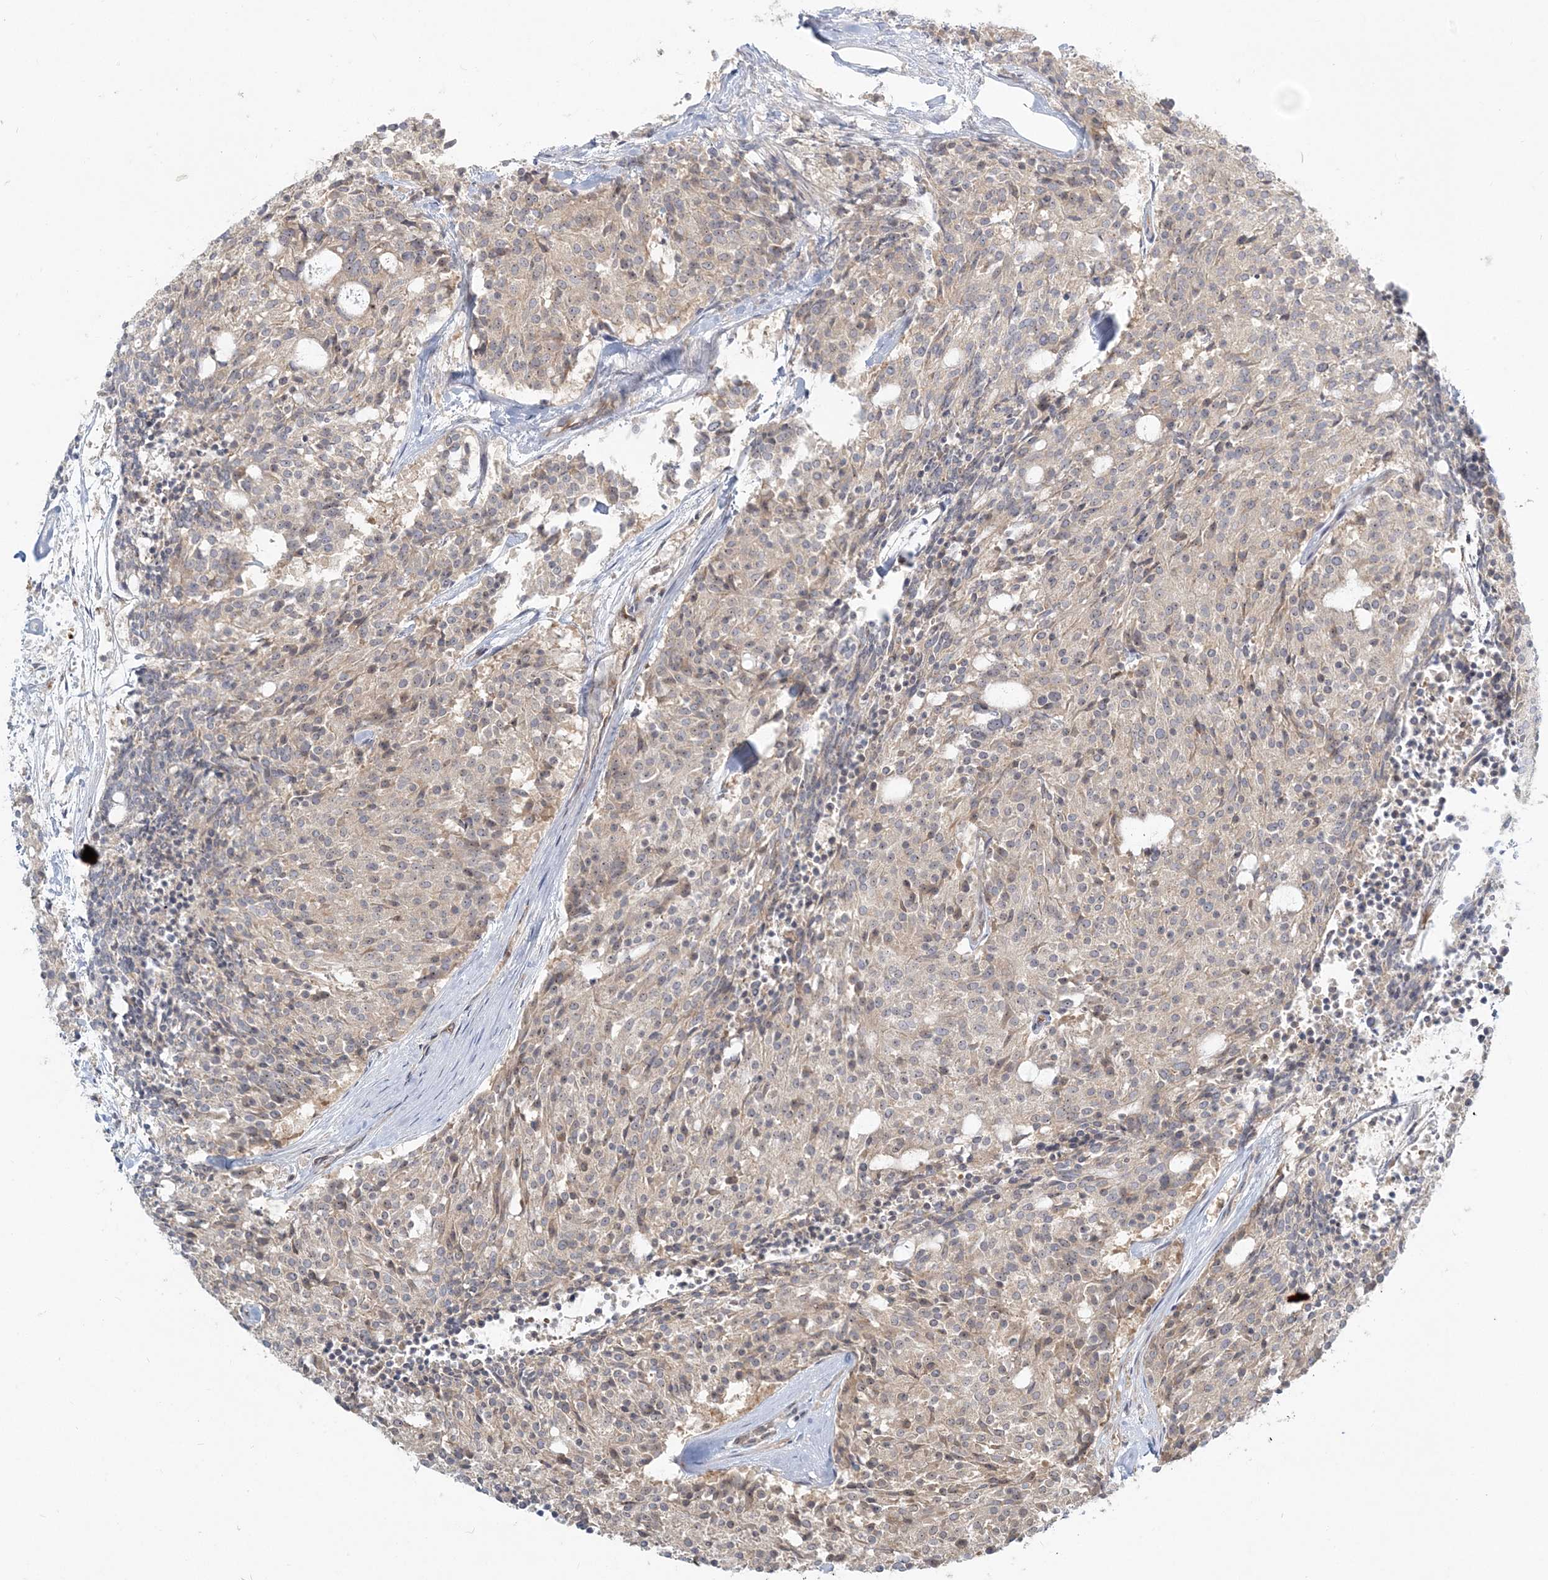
{"staining": {"intensity": "negative", "quantity": "none", "location": "none"}, "tissue": "carcinoid", "cell_type": "Tumor cells", "image_type": "cancer", "snomed": [{"axis": "morphology", "description": "Carcinoid, malignant, NOS"}, {"axis": "topography", "description": "Pancreas"}], "caption": "Tumor cells show no significant protein staining in malignant carcinoid.", "gene": "AP1AR", "patient": {"sex": "female", "age": 54}}